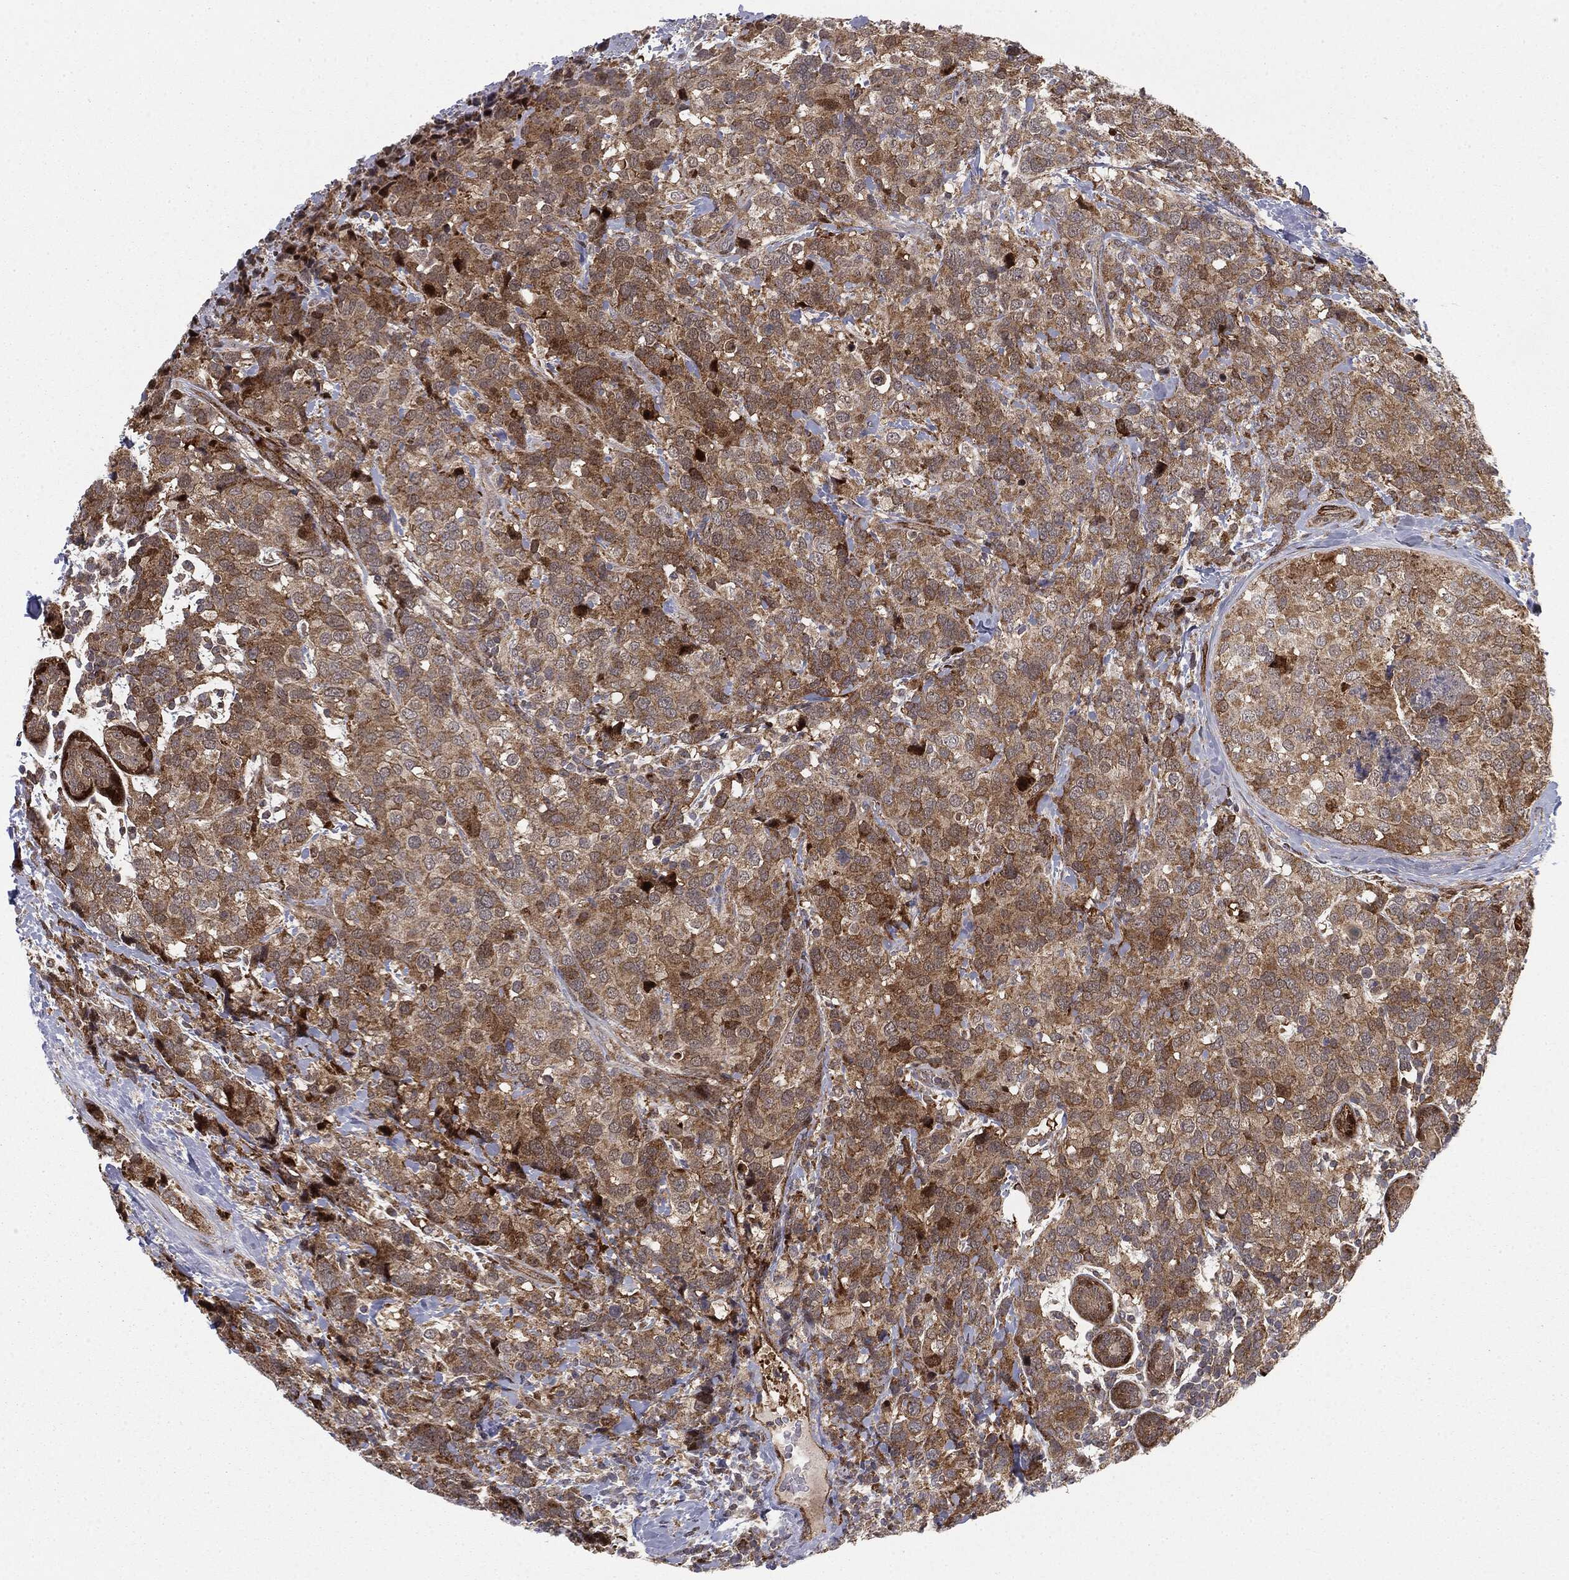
{"staining": {"intensity": "moderate", "quantity": ">75%", "location": "cytoplasmic/membranous"}, "tissue": "breast cancer", "cell_type": "Tumor cells", "image_type": "cancer", "snomed": [{"axis": "morphology", "description": "Lobular carcinoma"}, {"axis": "topography", "description": "Breast"}], "caption": "This micrograph demonstrates breast lobular carcinoma stained with immunohistochemistry to label a protein in brown. The cytoplasmic/membranous of tumor cells show moderate positivity for the protein. Nuclei are counter-stained blue.", "gene": "PTEN", "patient": {"sex": "female", "age": 59}}